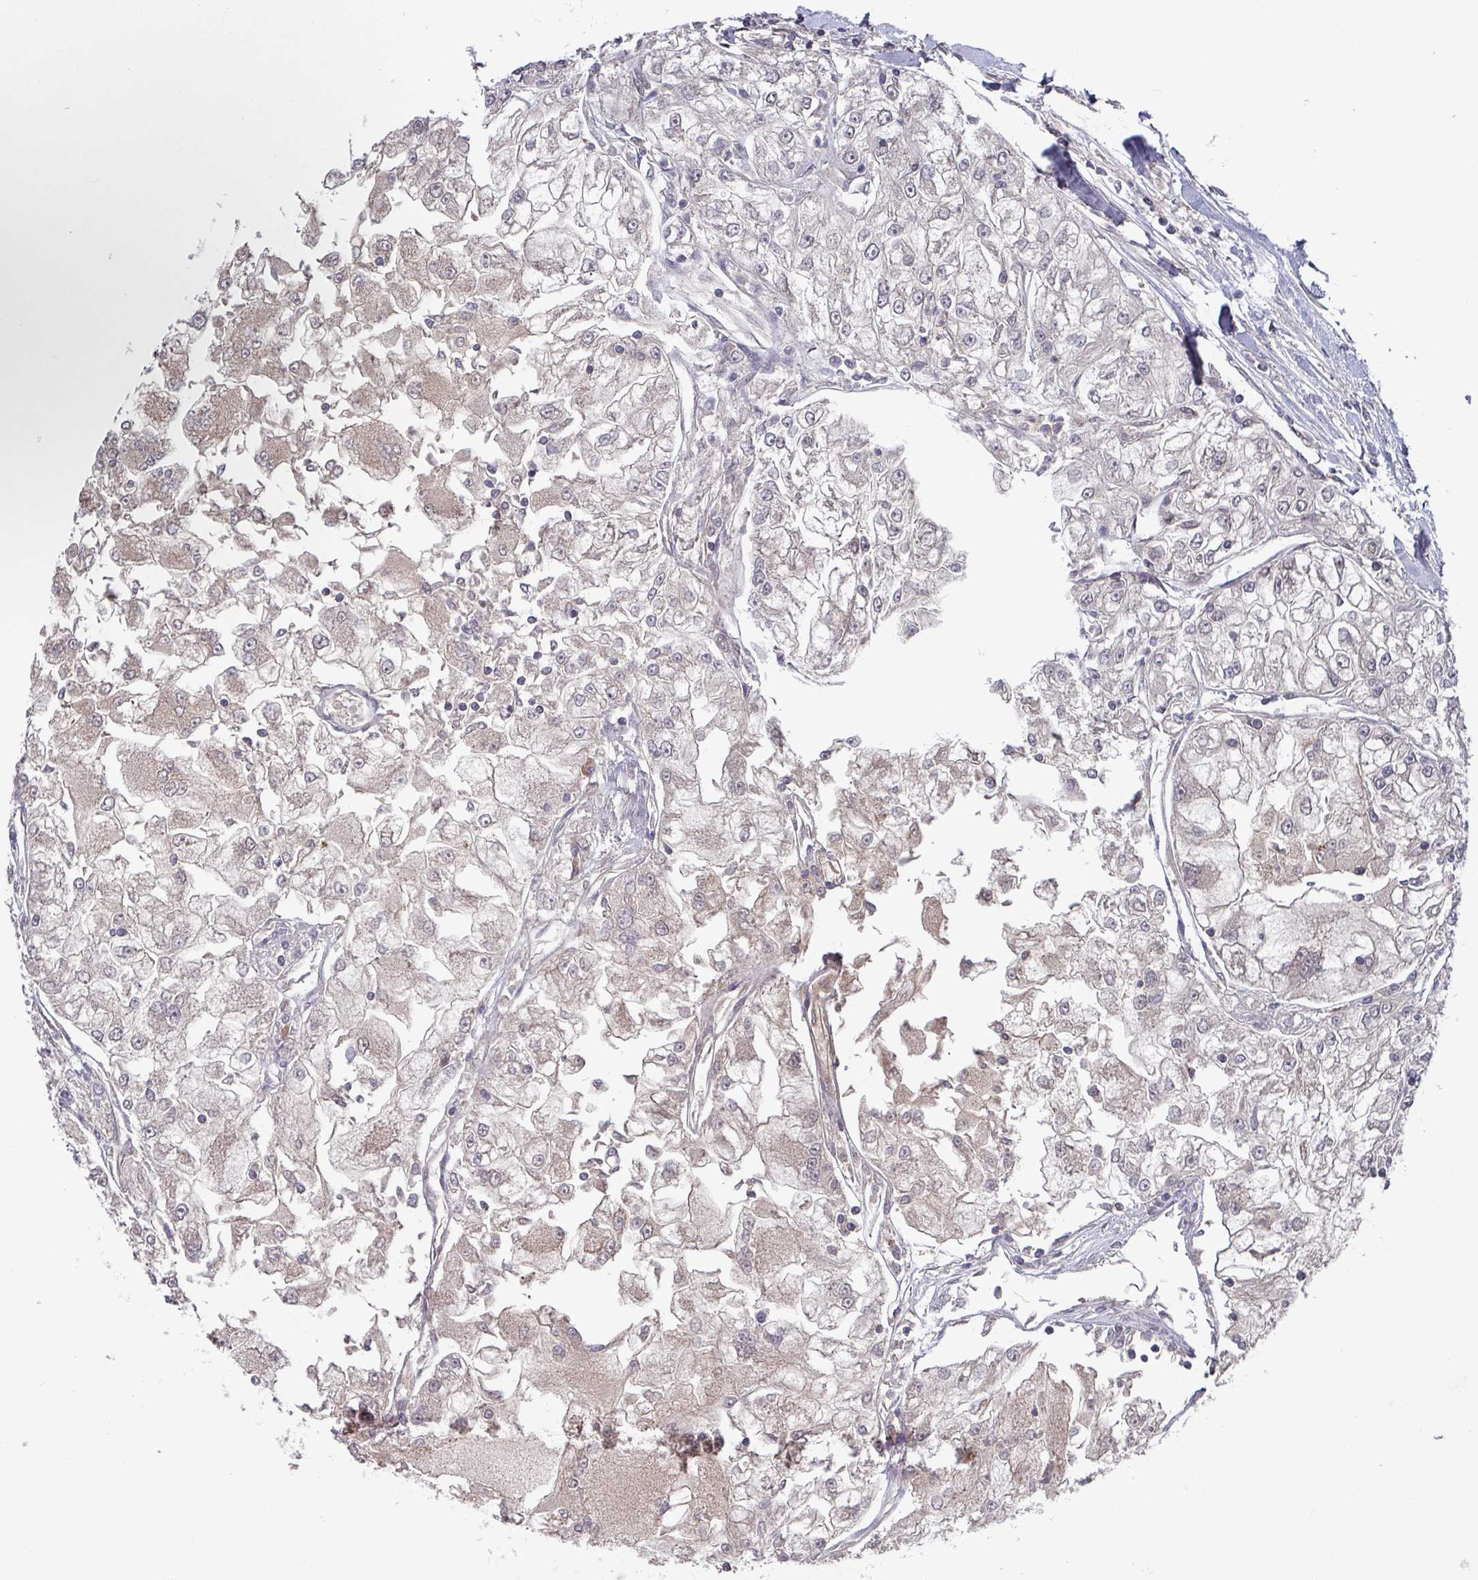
{"staining": {"intensity": "negative", "quantity": "none", "location": "none"}, "tissue": "renal cancer", "cell_type": "Tumor cells", "image_type": "cancer", "snomed": [{"axis": "morphology", "description": "Adenocarcinoma, NOS"}, {"axis": "topography", "description": "Kidney"}], "caption": "Immunohistochemical staining of adenocarcinoma (renal) exhibits no significant staining in tumor cells.", "gene": "PRRX1", "patient": {"sex": "female", "age": 72}}